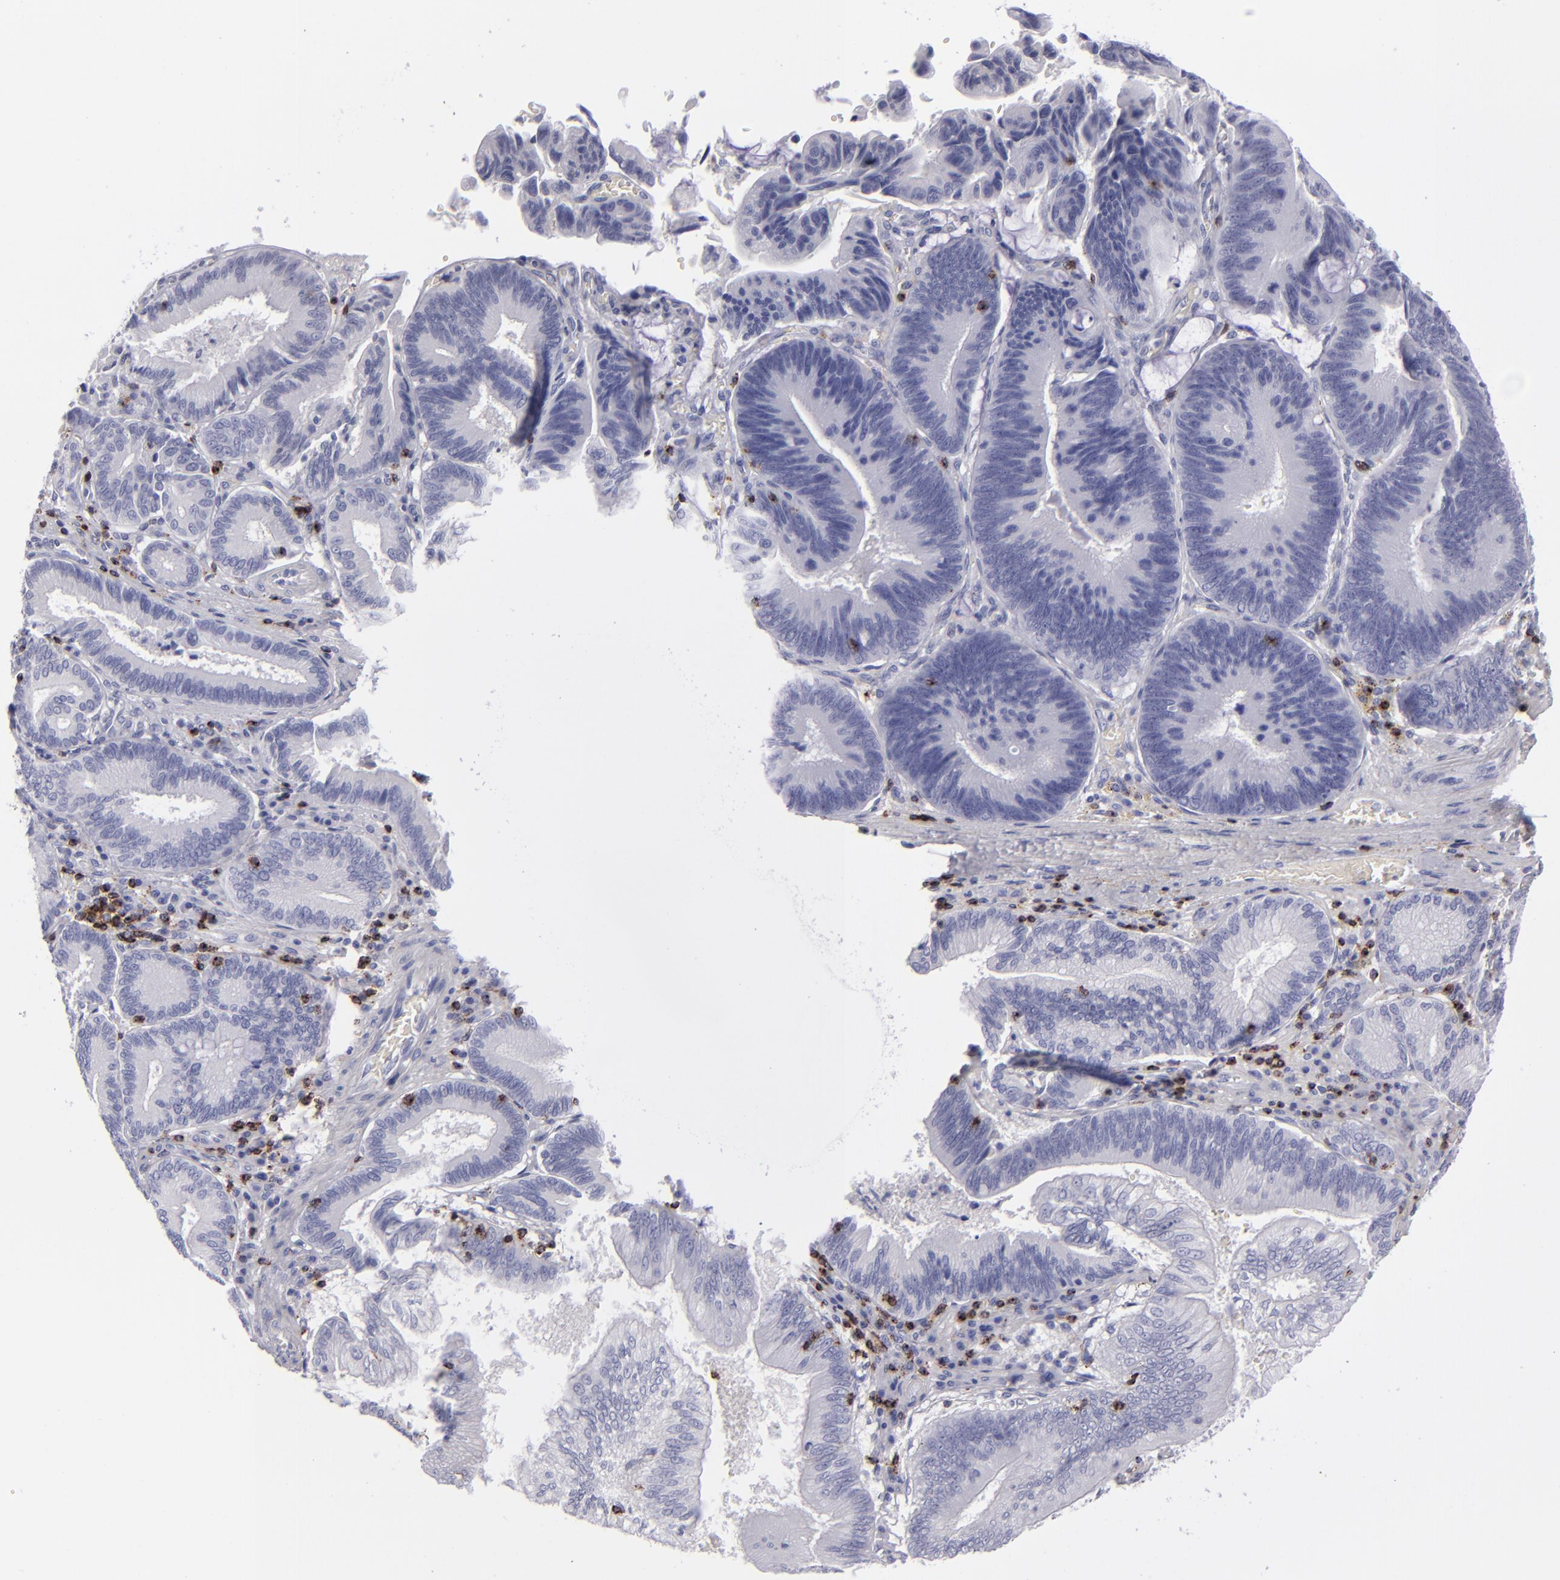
{"staining": {"intensity": "negative", "quantity": "none", "location": "none"}, "tissue": "pancreatic cancer", "cell_type": "Tumor cells", "image_type": "cancer", "snomed": [{"axis": "morphology", "description": "Adenocarcinoma, NOS"}, {"axis": "topography", "description": "Pancreas"}], "caption": "High magnification brightfield microscopy of adenocarcinoma (pancreatic) stained with DAB (3,3'-diaminobenzidine) (brown) and counterstained with hematoxylin (blue): tumor cells show no significant staining. (Stains: DAB IHC with hematoxylin counter stain, Microscopy: brightfield microscopy at high magnification).", "gene": "CD2", "patient": {"sex": "male", "age": 82}}